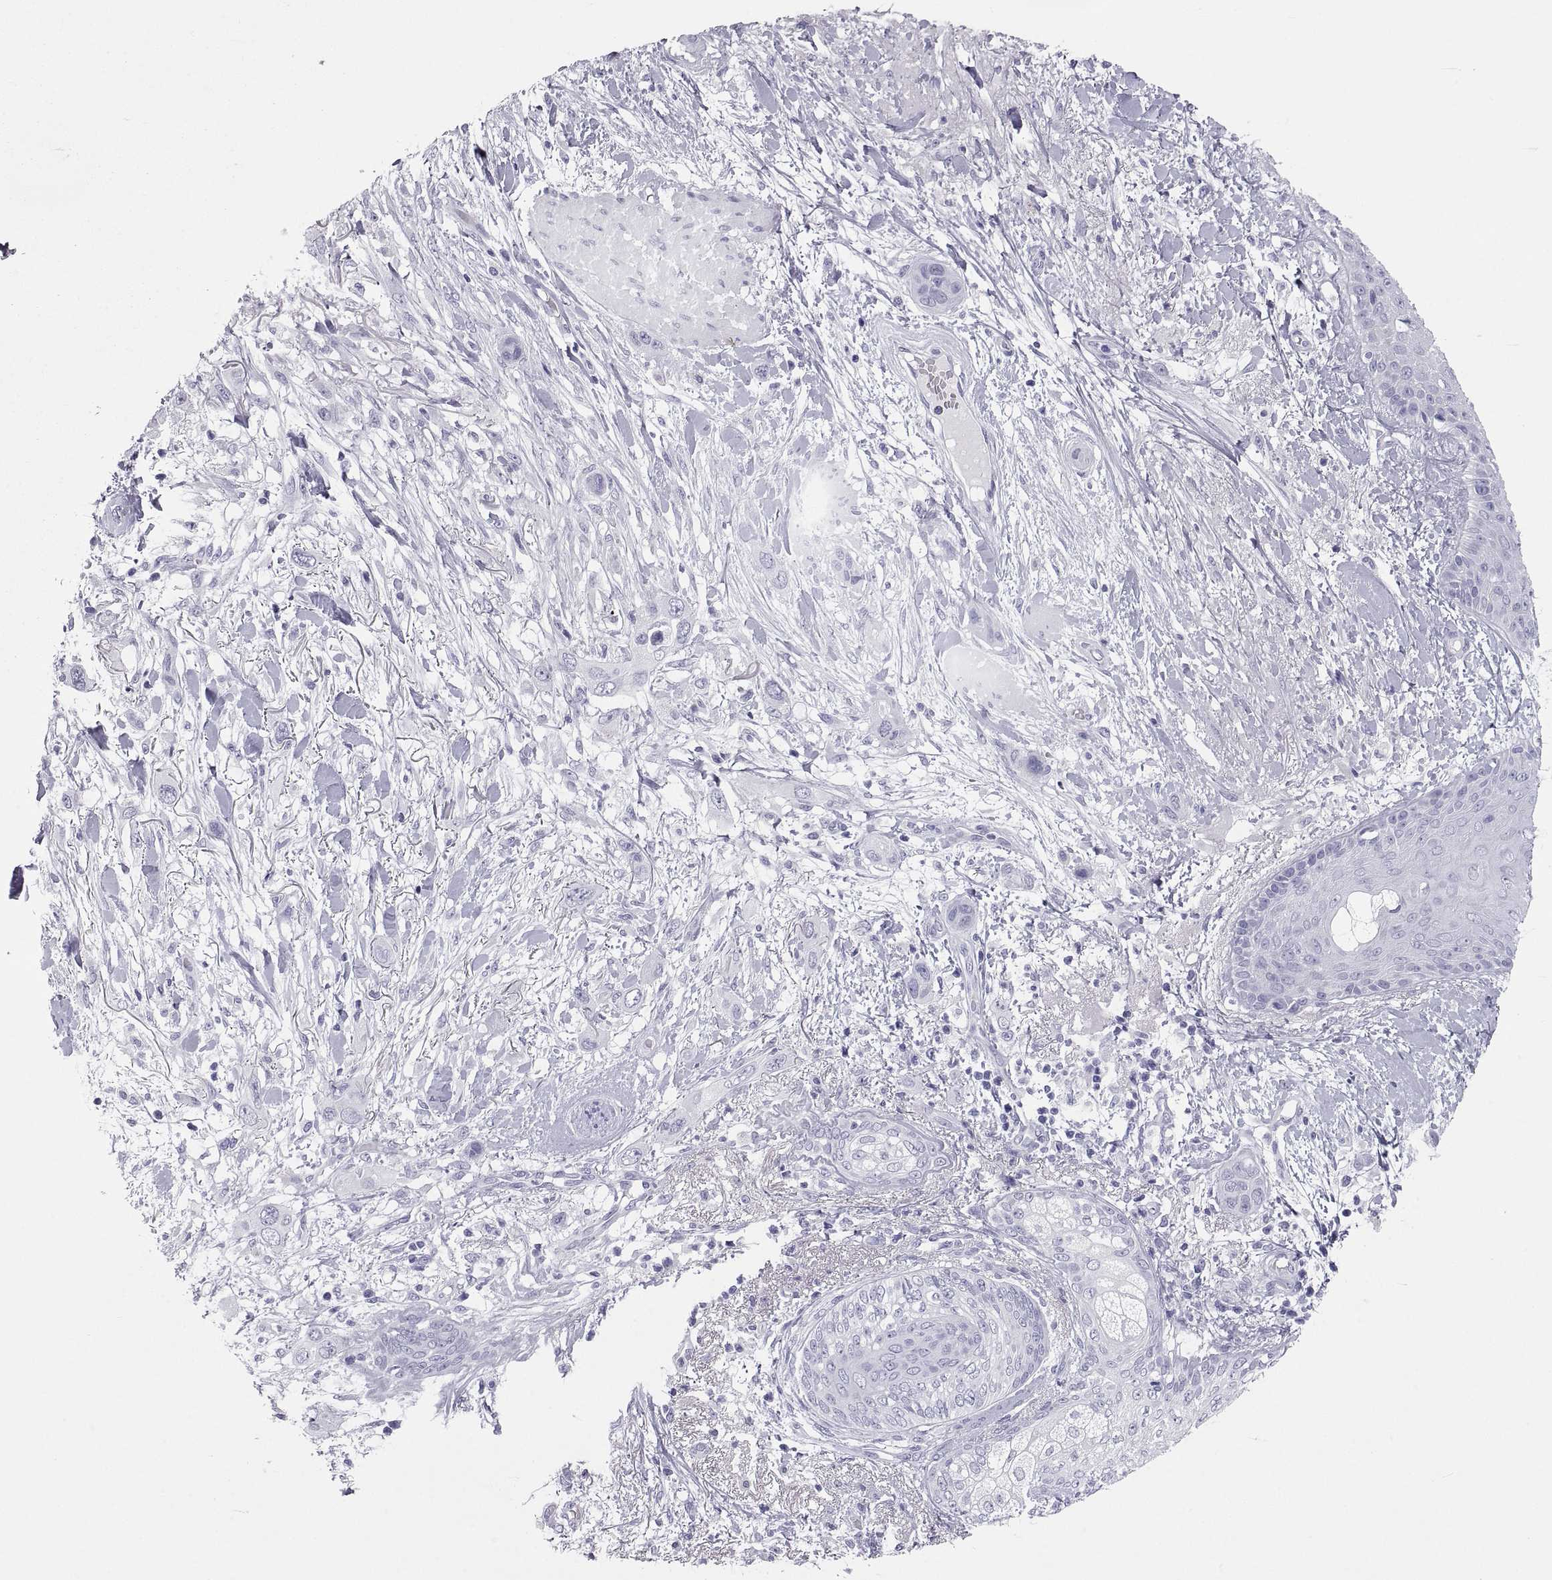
{"staining": {"intensity": "negative", "quantity": "none", "location": "none"}, "tissue": "skin cancer", "cell_type": "Tumor cells", "image_type": "cancer", "snomed": [{"axis": "morphology", "description": "Squamous cell carcinoma, NOS"}, {"axis": "topography", "description": "Skin"}], "caption": "Squamous cell carcinoma (skin) was stained to show a protein in brown. There is no significant positivity in tumor cells.", "gene": "PCSK1N", "patient": {"sex": "male", "age": 79}}